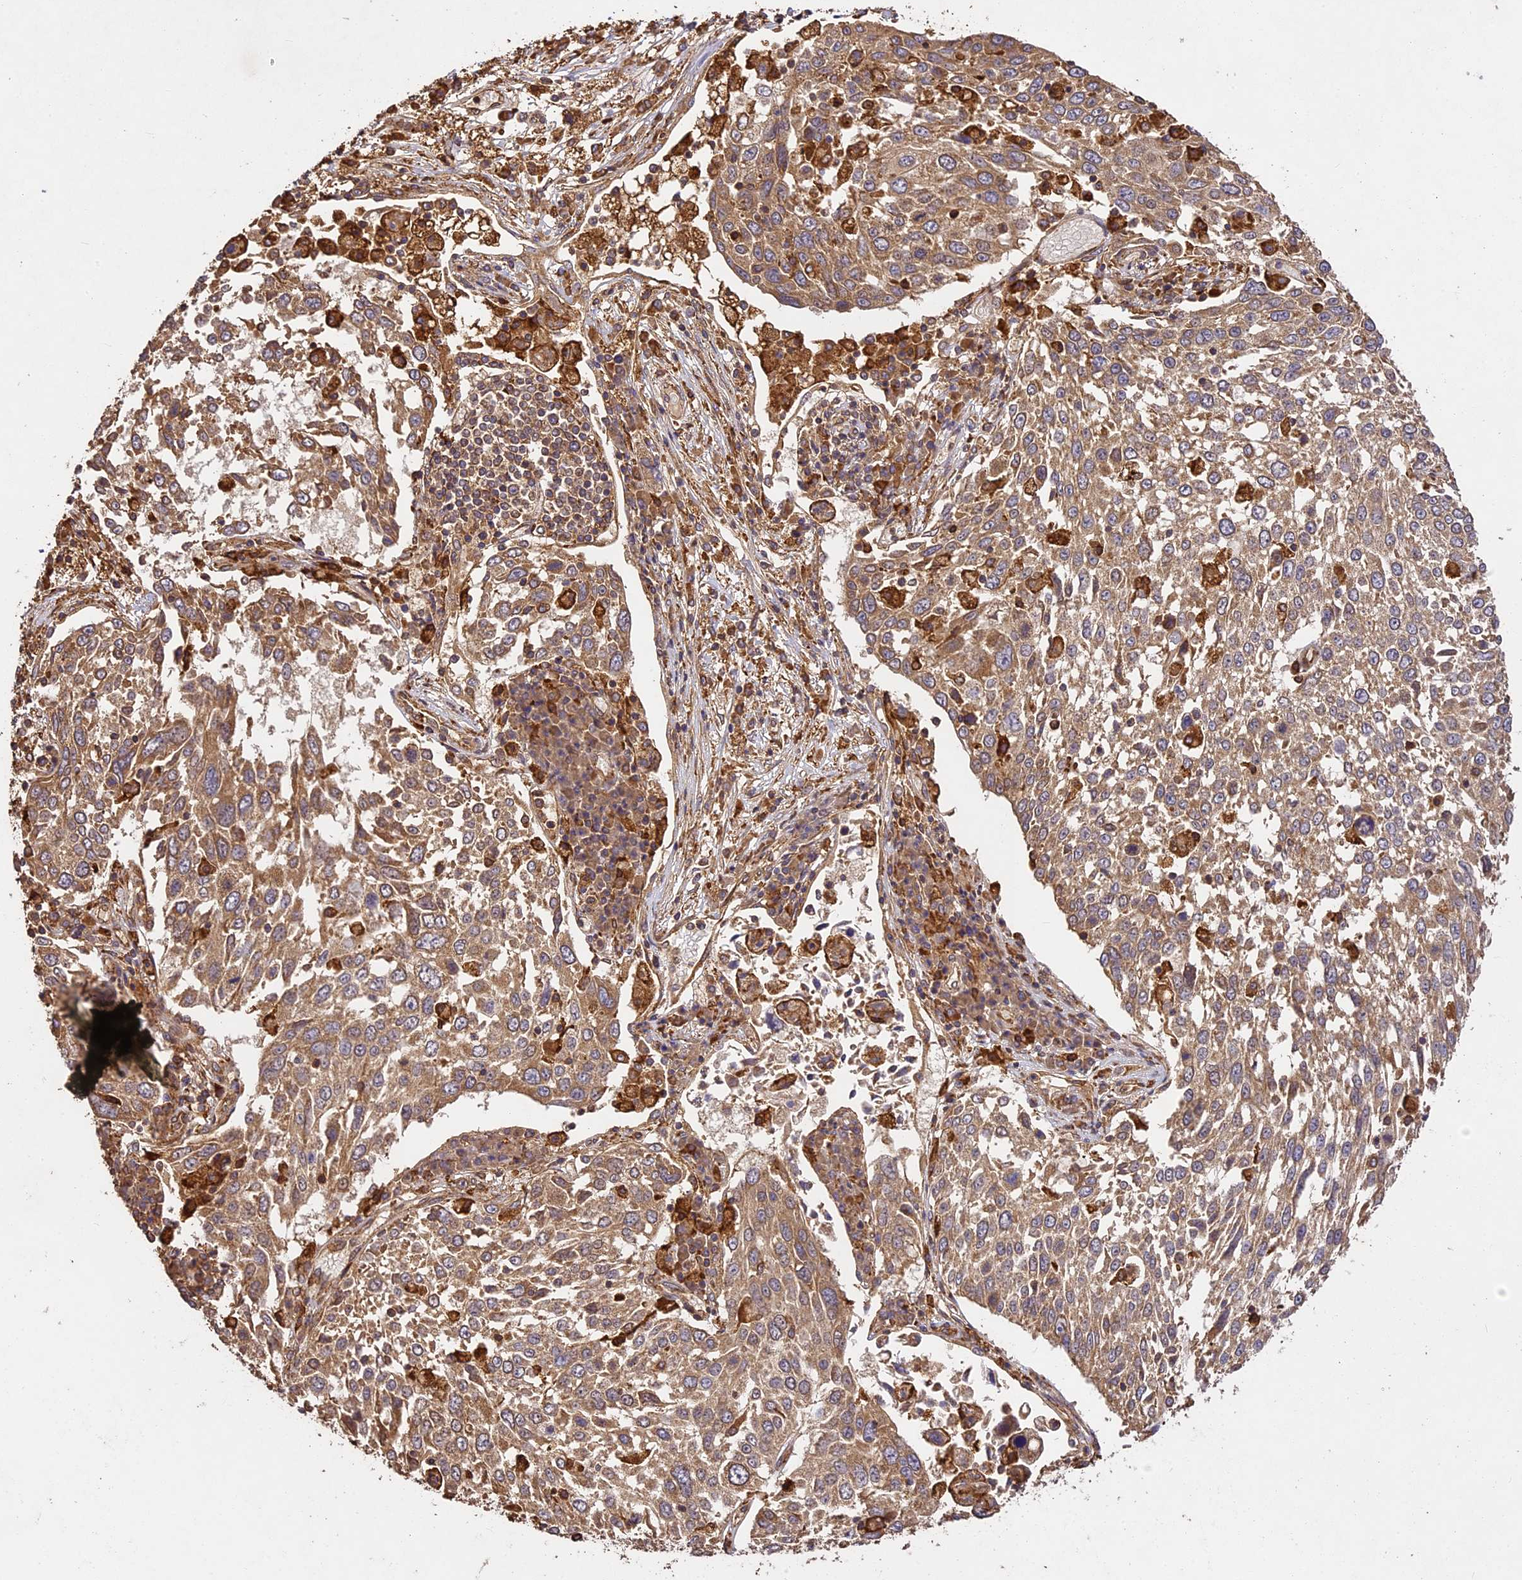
{"staining": {"intensity": "moderate", "quantity": ">75%", "location": "cytoplasmic/membranous"}, "tissue": "lung cancer", "cell_type": "Tumor cells", "image_type": "cancer", "snomed": [{"axis": "morphology", "description": "Squamous cell carcinoma, NOS"}, {"axis": "topography", "description": "Lung"}], "caption": "Immunohistochemistry (IHC) micrograph of human lung cancer stained for a protein (brown), which reveals medium levels of moderate cytoplasmic/membranous expression in approximately >75% of tumor cells.", "gene": "BRAP", "patient": {"sex": "male", "age": 65}}